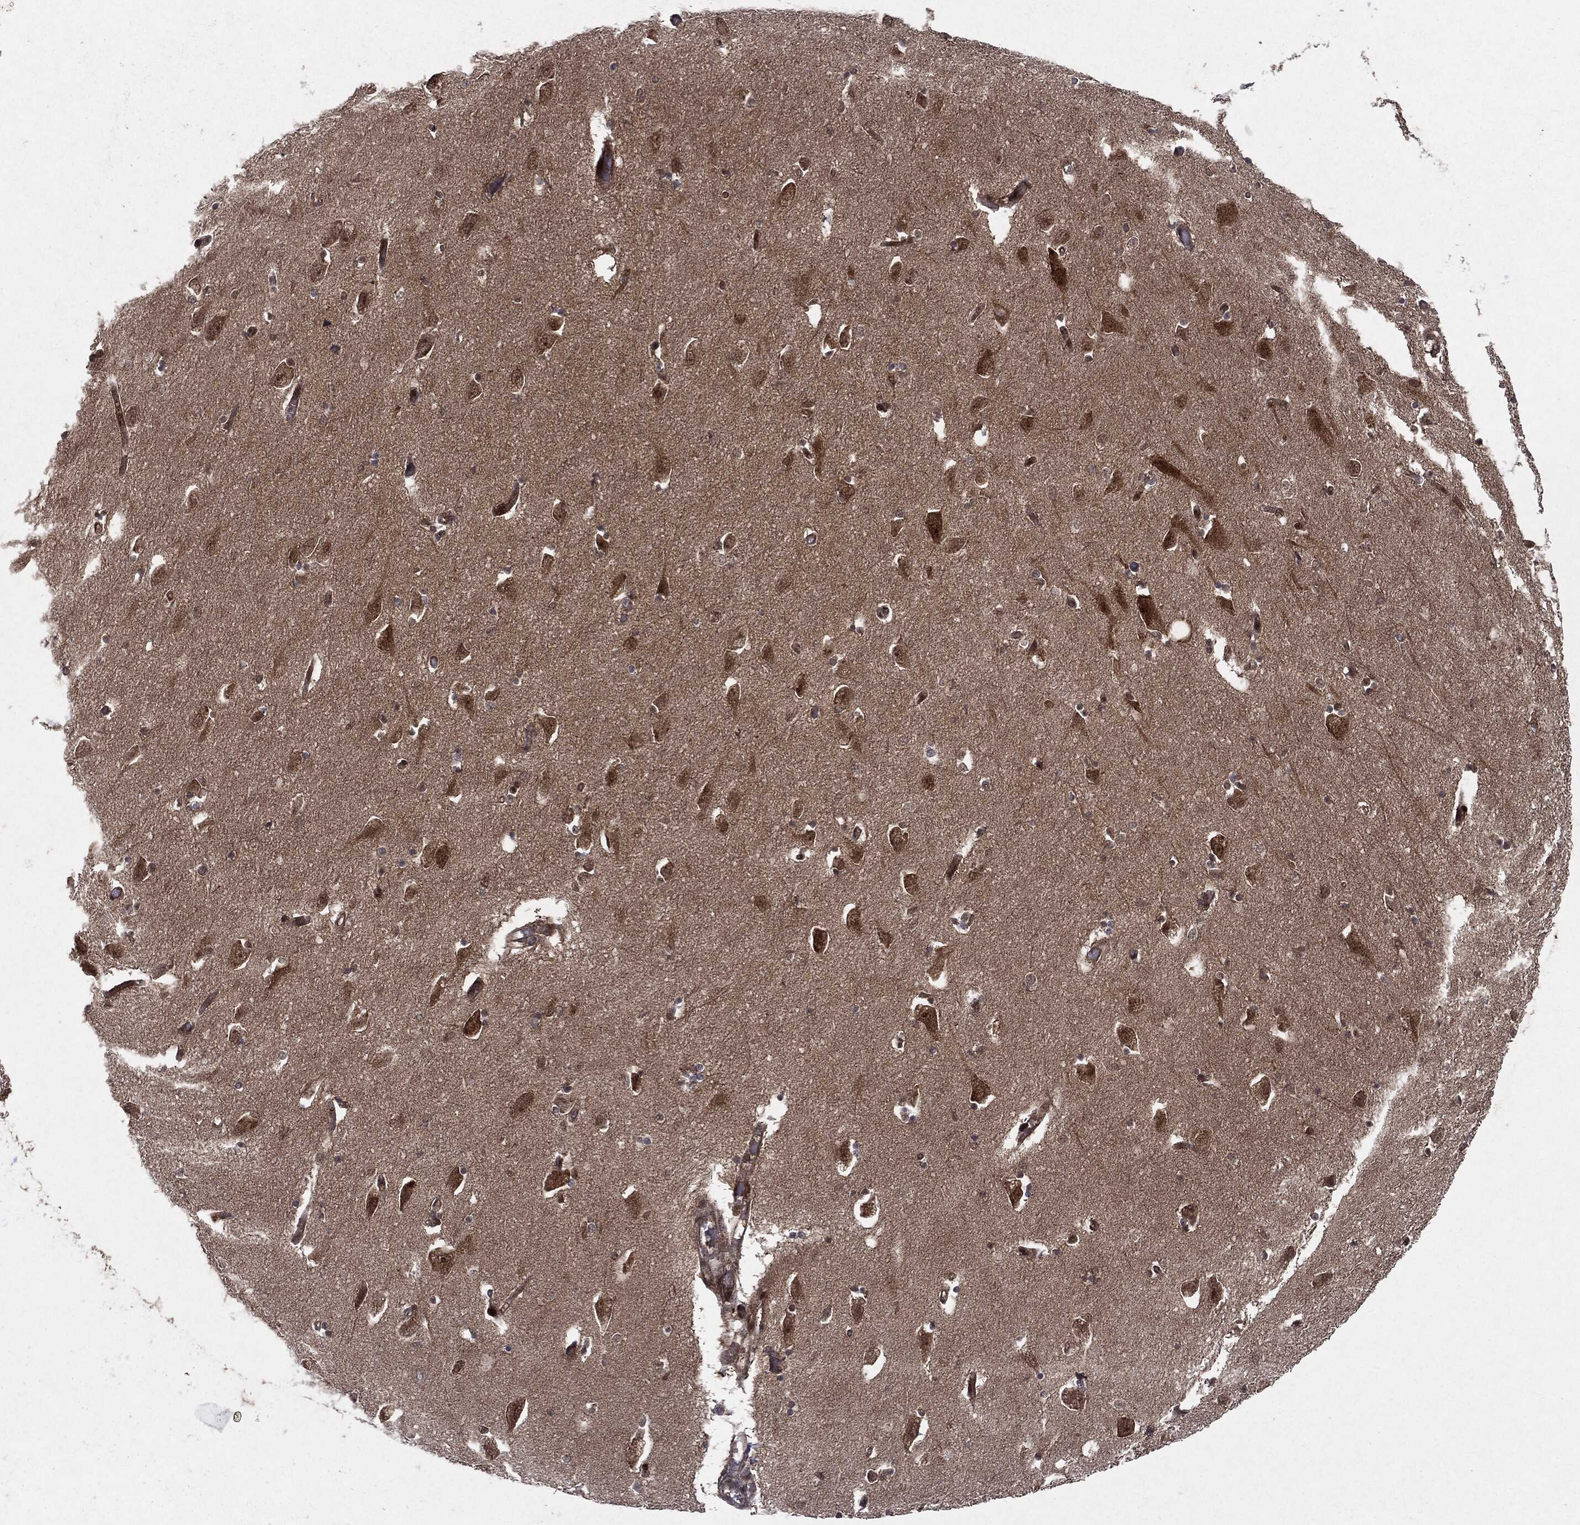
{"staining": {"intensity": "negative", "quantity": "none", "location": "none"}, "tissue": "hippocampus", "cell_type": "Glial cells", "image_type": "normal", "snomed": [{"axis": "morphology", "description": "Normal tissue, NOS"}, {"axis": "topography", "description": "Lateral ventricle wall"}, {"axis": "topography", "description": "Hippocampus"}], "caption": "The IHC micrograph has no significant staining in glial cells of hippocampus. The staining was performed using DAB to visualize the protein expression in brown, while the nuclei were stained in blue with hematoxylin (Magnification: 20x).", "gene": "OTUB1", "patient": {"sex": "female", "age": 63}}